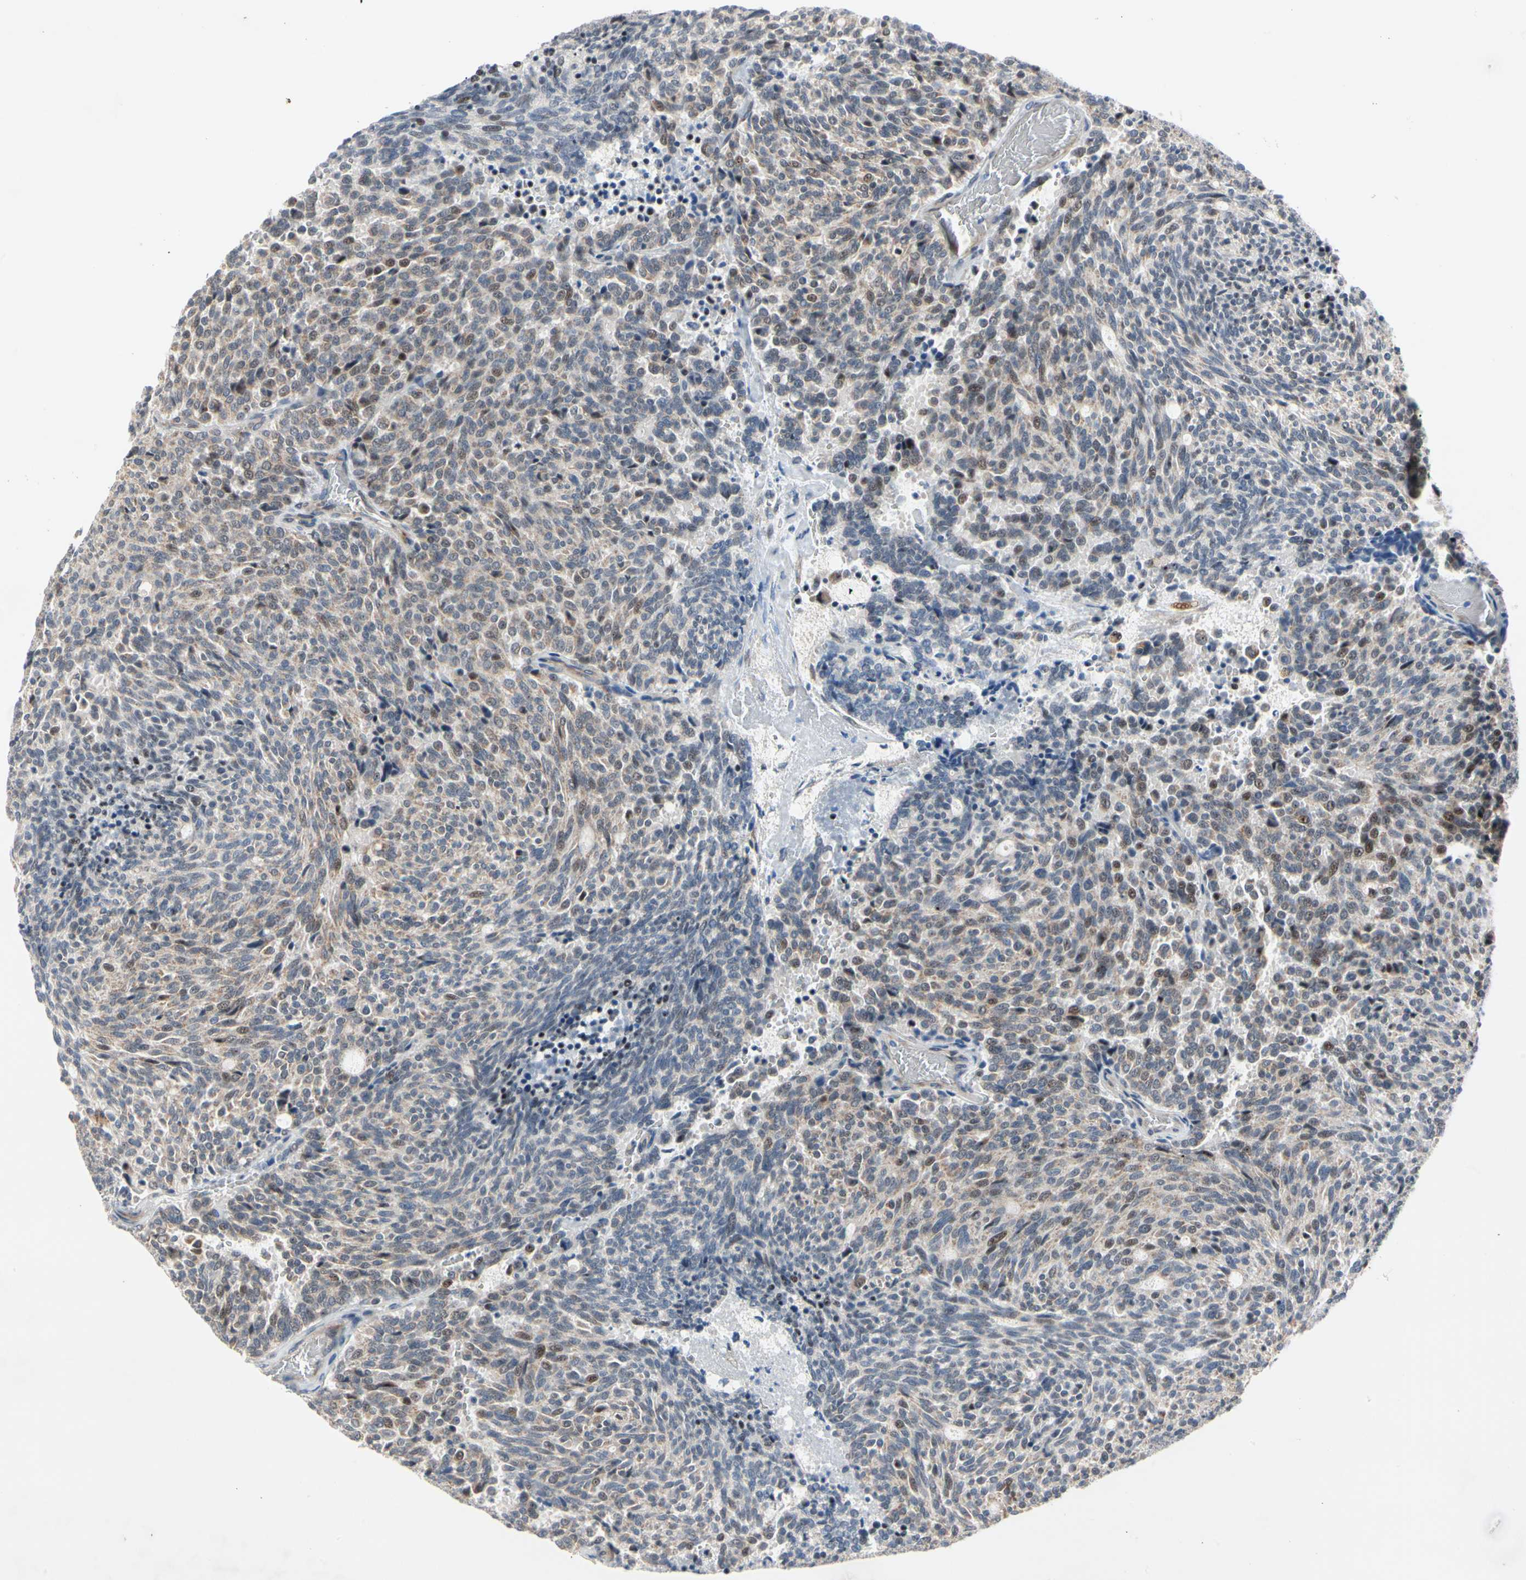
{"staining": {"intensity": "weak", "quantity": ">75%", "location": "cytoplasmic/membranous,nuclear"}, "tissue": "carcinoid", "cell_type": "Tumor cells", "image_type": "cancer", "snomed": [{"axis": "morphology", "description": "Carcinoid, malignant, NOS"}, {"axis": "topography", "description": "Pancreas"}], "caption": "Immunohistochemistry (DAB (3,3'-diaminobenzidine)) staining of carcinoid (malignant) displays weak cytoplasmic/membranous and nuclear protein staining in approximately >75% of tumor cells.", "gene": "MARK1", "patient": {"sex": "female", "age": 54}}